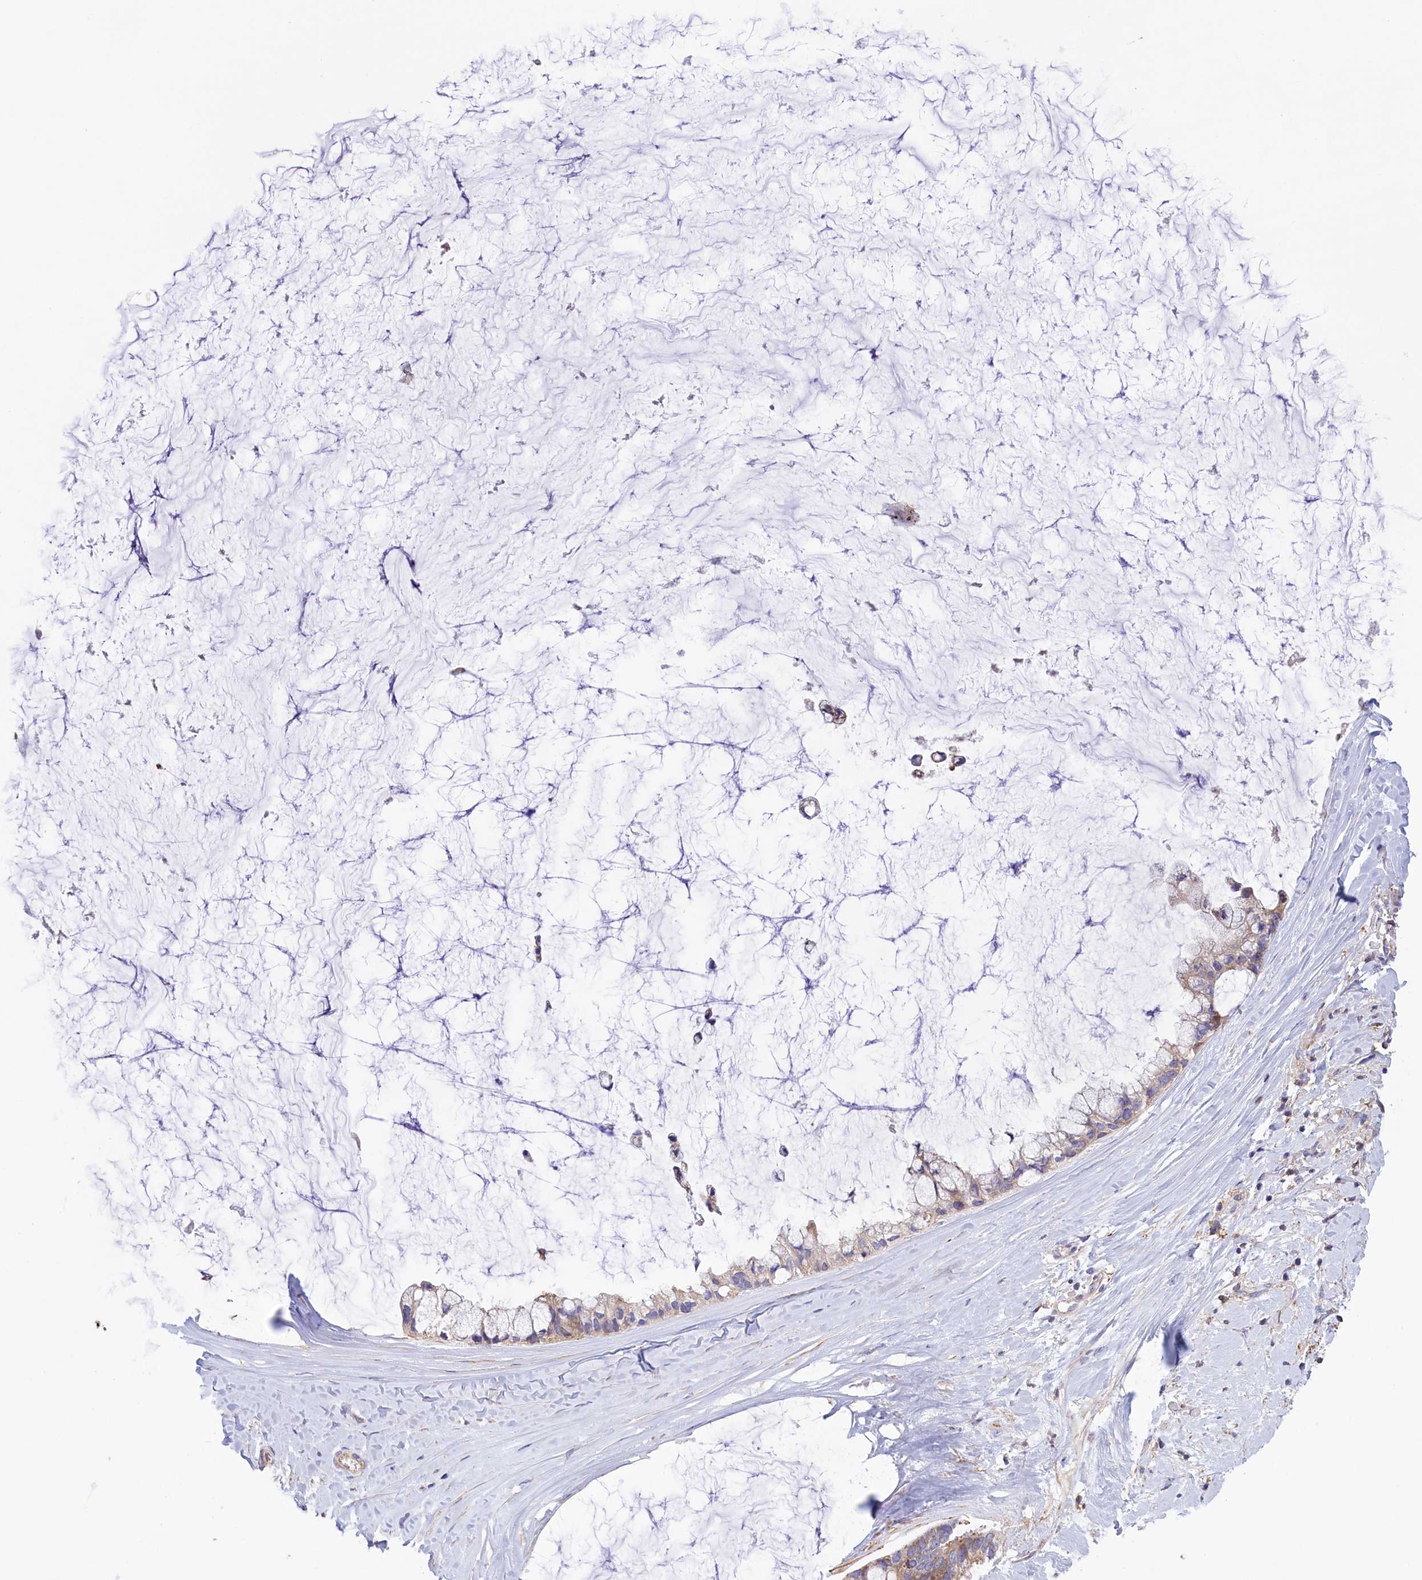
{"staining": {"intensity": "weak", "quantity": "25%-75%", "location": "cytoplasmic/membranous"}, "tissue": "ovarian cancer", "cell_type": "Tumor cells", "image_type": "cancer", "snomed": [{"axis": "morphology", "description": "Cystadenocarcinoma, mucinous, NOS"}, {"axis": "topography", "description": "Ovary"}], "caption": "Protein positivity by immunohistochemistry (IHC) reveals weak cytoplasmic/membranous positivity in about 25%-75% of tumor cells in ovarian cancer.", "gene": "CORO7-PAM16", "patient": {"sex": "female", "age": 39}}